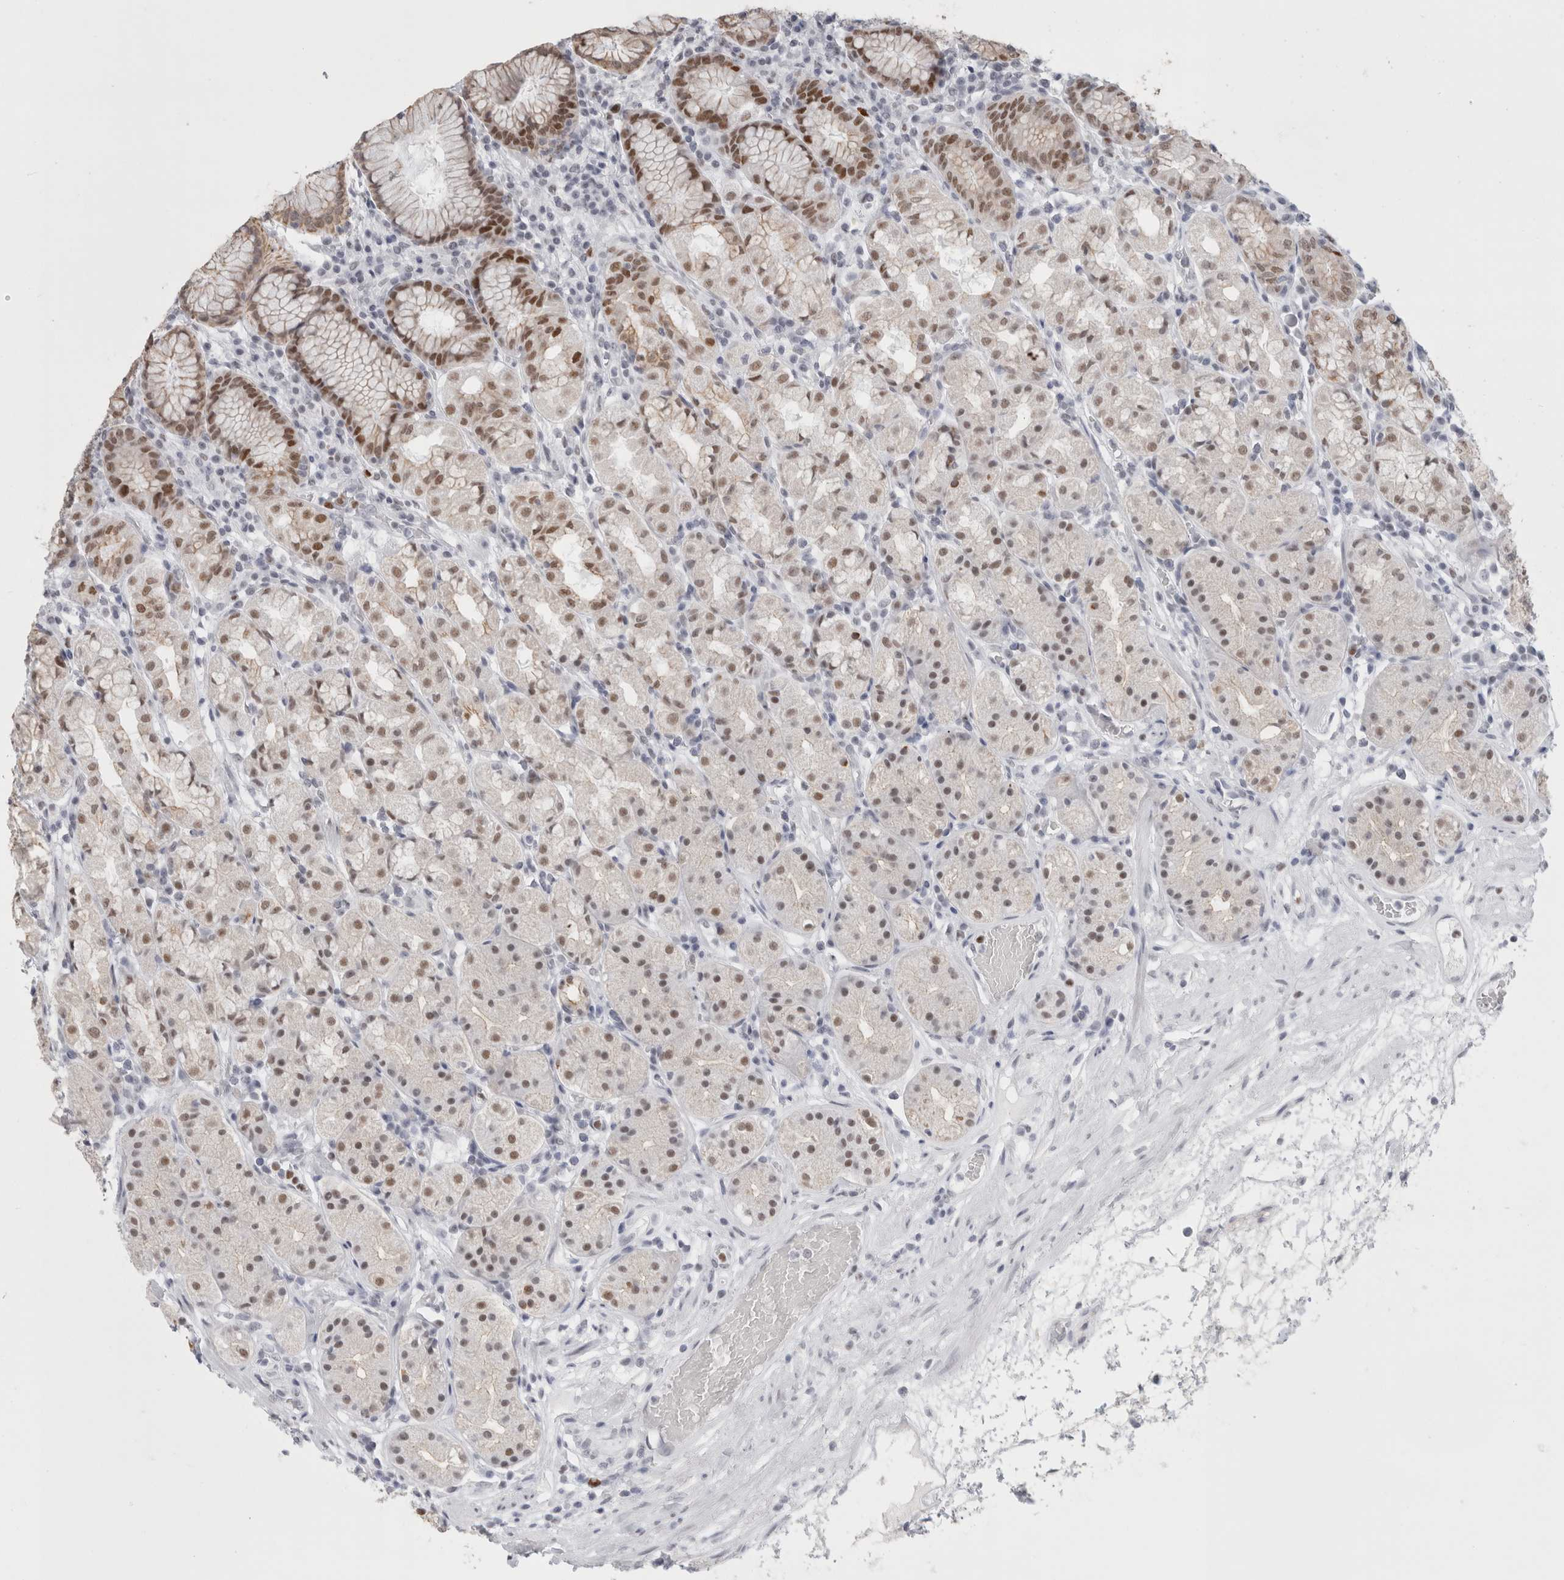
{"staining": {"intensity": "moderate", "quantity": "25%-75%", "location": "cytoplasmic/membranous,nuclear"}, "tissue": "stomach", "cell_type": "Glandular cells", "image_type": "normal", "snomed": [{"axis": "morphology", "description": "Normal tissue, NOS"}, {"axis": "topography", "description": "Stomach, lower"}], "caption": "Stomach stained for a protein (brown) demonstrates moderate cytoplasmic/membranous,nuclear positive positivity in approximately 25%-75% of glandular cells.", "gene": "SMARCC1", "patient": {"sex": "female", "age": 56}}